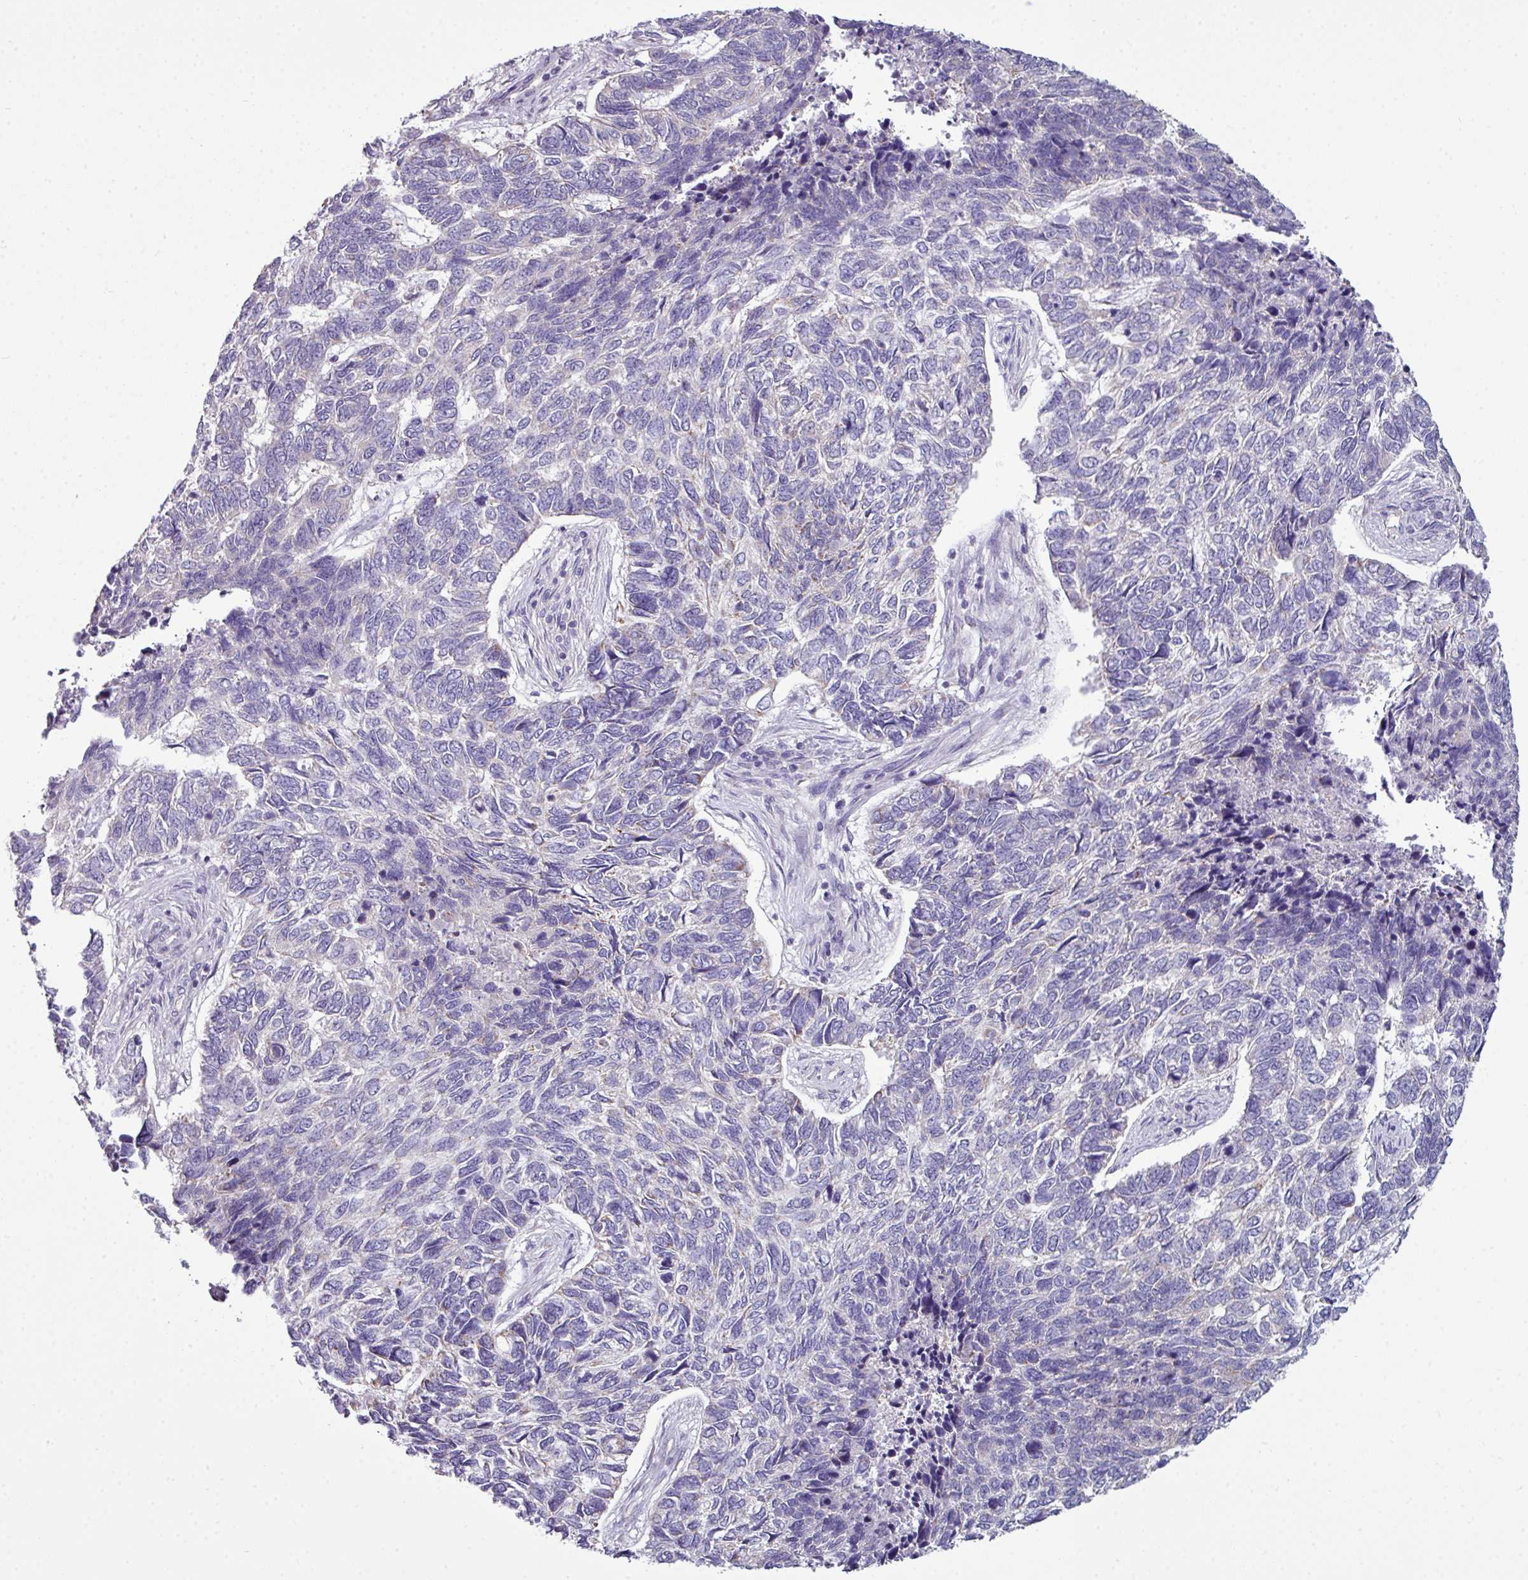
{"staining": {"intensity": "negative", "quantity": "none", "location": "none"}, "tissue": "skin cancer", "cell_type": "Tumor cells", "image_type": "cancer", "snomed": [{"axis": "morphology", "description": "Basal cell carcinoma"}, {"axis": "topography", "description": "Skin"}], "caption": "The photomicrograph reveals no significant positivity in tumor cells of skin basal cell carcinoma. (DAB (3,3'-diaminobenzidine) immunohistochemistry (IHC), high magnification).", "gene": "AGAP5", "patient": {"sex": "female", "age": 65}}